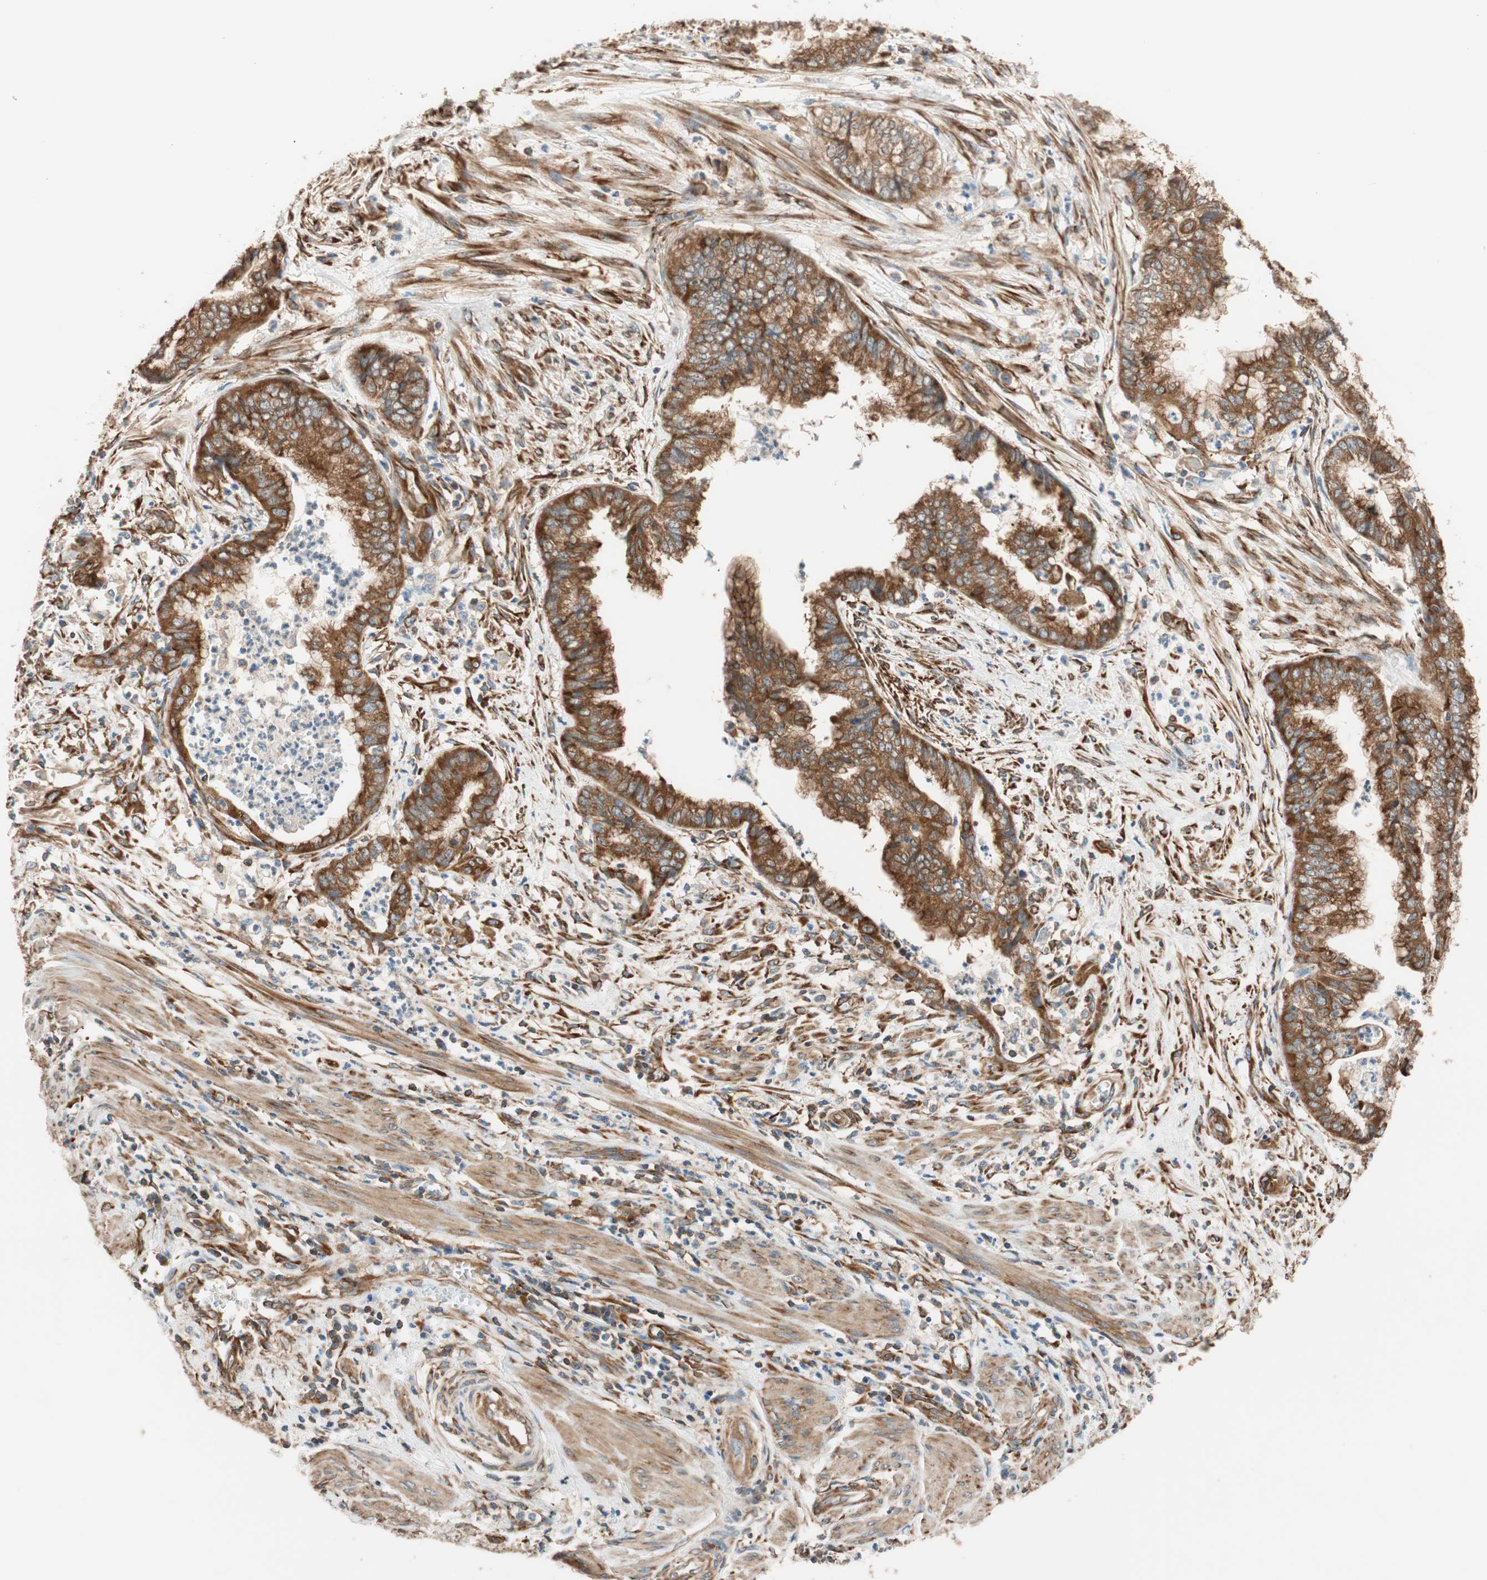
{"staining": {"intensity": "strong", "quantity": ">75%", "location": "cytoplasmic/membranous"}, "tissue": "endometrial cancer", "cell_type": "Tumor cells", "image_type": "cancer", "snomed": [{"axis": "morphology", "description": "Necrosis, NOS"}, {"axis": "morphology", "description": "Adenocarcinoma, NOS"}, {"axis": "topography", "description": "Endometrium"}], "caption": "Protein staining by immunohistochemistry (IHC) exhibits strong cytoplasmic/membranous expression in about >75% of tumor cells in endometrial cancer (adenocarcinoma).", "gene": "WASL", "patient": {"sex": "female", "age": 79}}